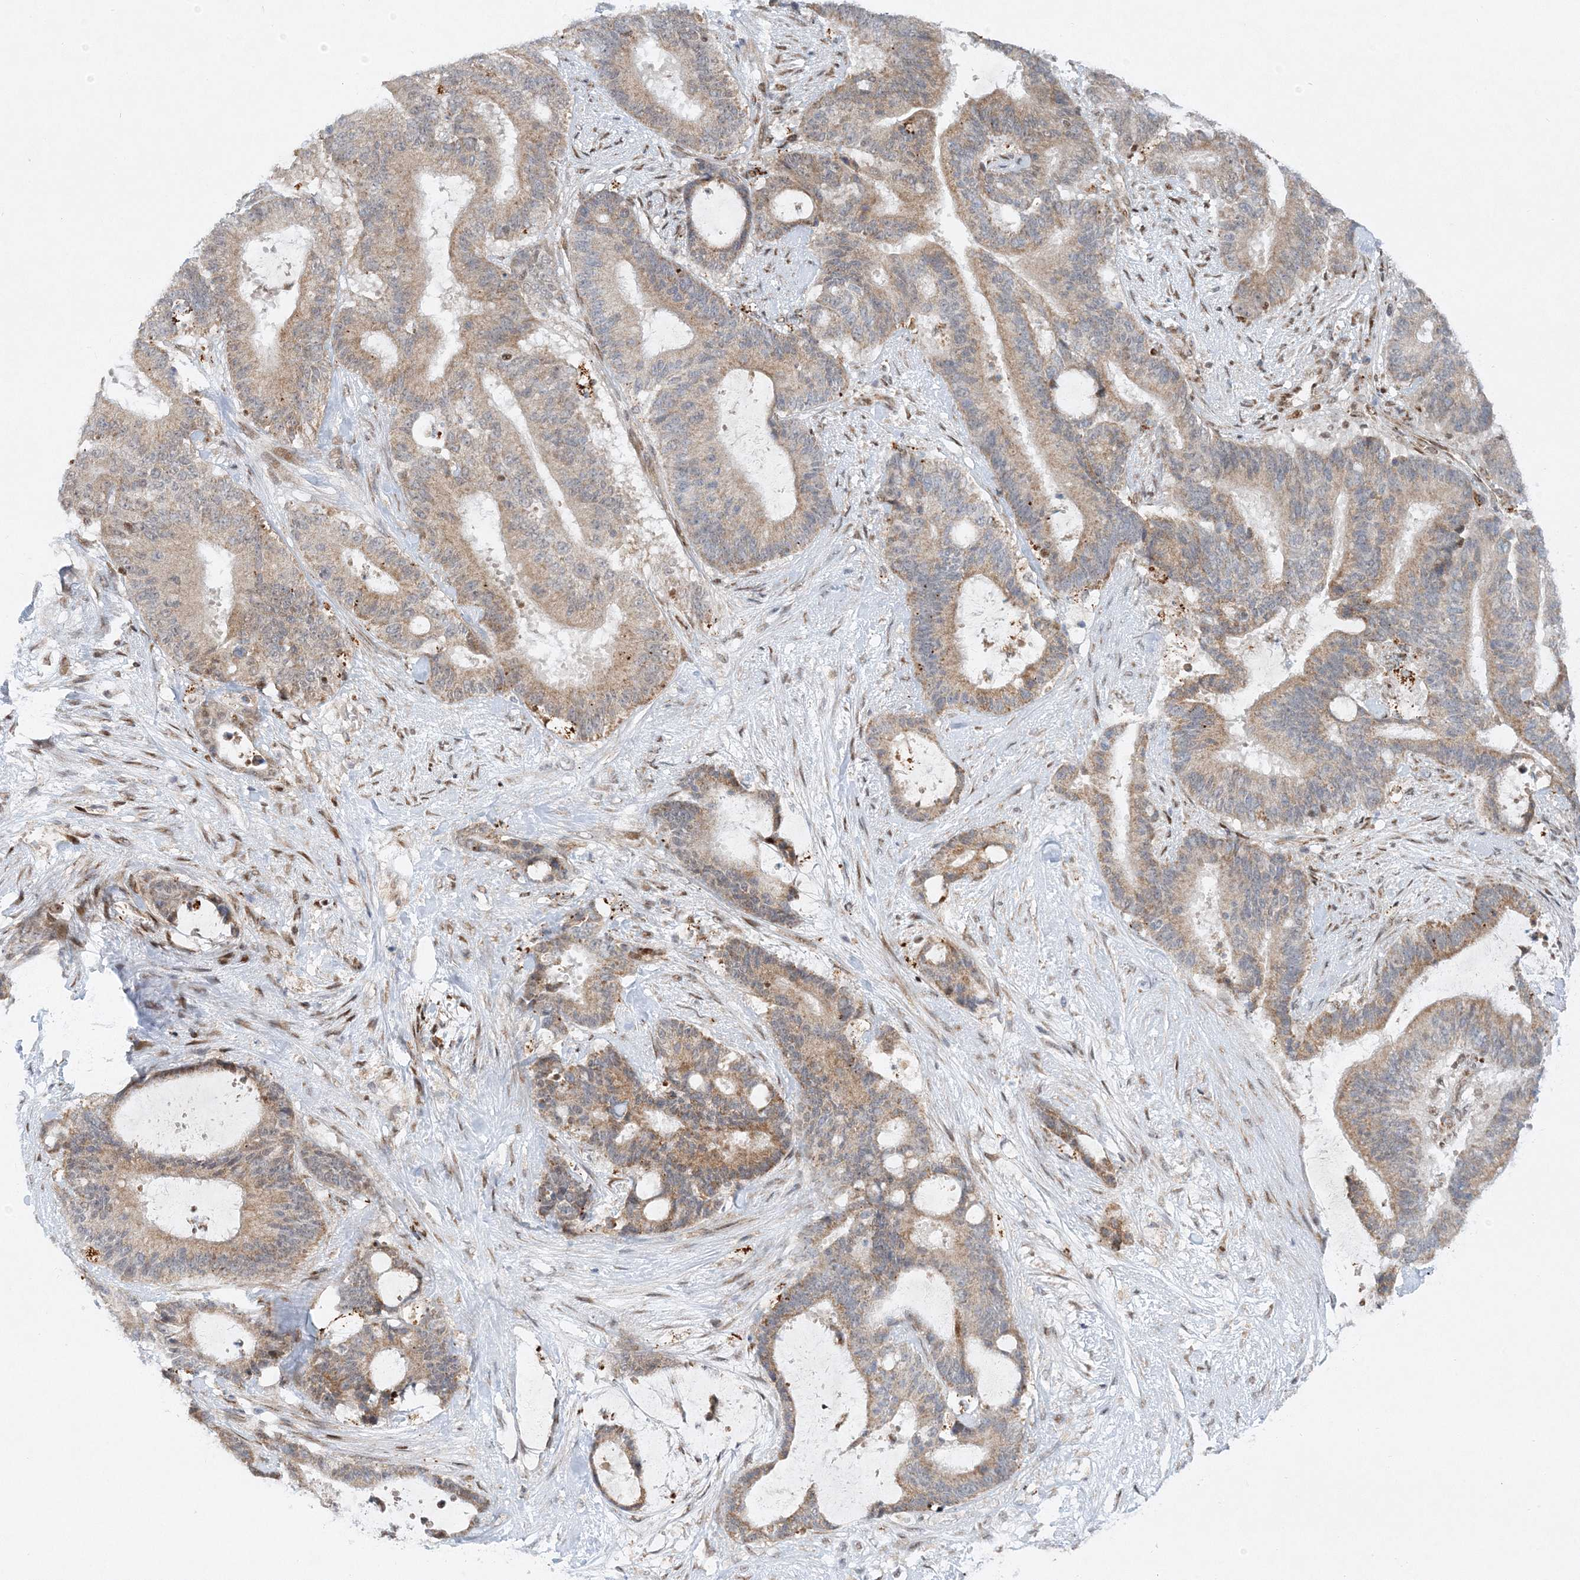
{"staining": {"intensity": "moderate", "quantity": ">75%", "location": "cytoplasmic/membranous"}, "tissue": "liver cancer", "cell_type": "Tumor cells", "image_type": "cancer", "snomed": [{"axis": "morphology", "description": "Normal tissue, NOS"}, {"axis": "morphology", "description": "Cholangiocarcinoma"}, {"axis": "topography", "description": "Liver"}, {"axis": "topography", "description": "Peripheral nerve tissue"}], "caption": "Moderate cytoplasmic/membranous protein expression is present in about >75% of tumor cells in cholangiocarcinoma (liver). The protein is shown in brown color, while the nuclei are stained blue.", "gene": "RAB11FIP2", "patient": {"sex": "female", "age": 73}}